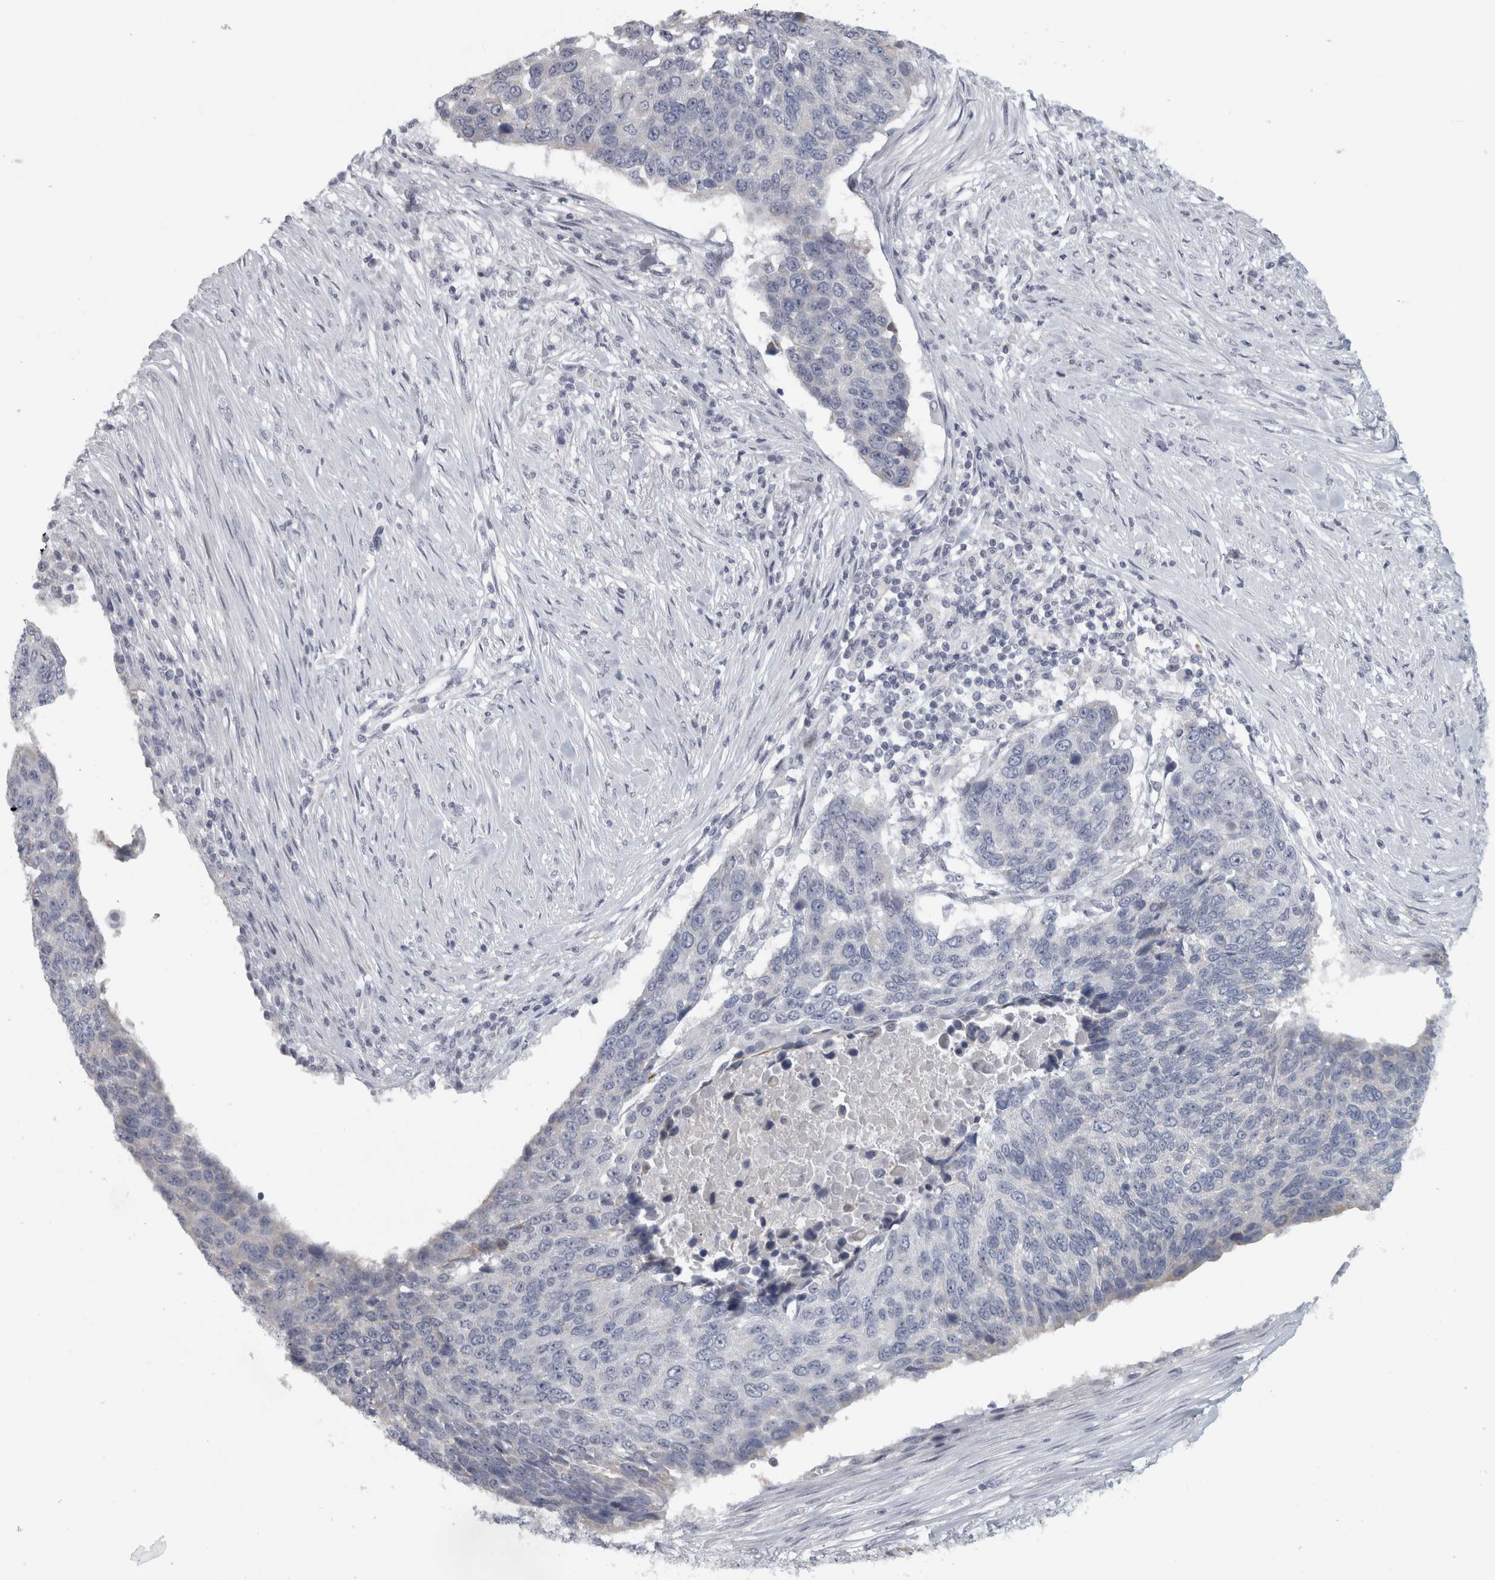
{"staining": {"intensity": "negative", "quantity": "none", "location": "none"}, "tissue": "lung cancer", "cell_type": "Tumor cells", "image_type": "cancer", "snomed": [{"axis": "morphology", "description": "Squamous cell carcinoma, NOS"}, {"axis": "topography", "description": "Lung"}], "caption": "Micrograph shows no protein expression in tumor cells of lung cancer (squamous cell carcinoma) tissue.", "gene": "PTPRN2", "patient": {"sex": "male", "age": 66}}